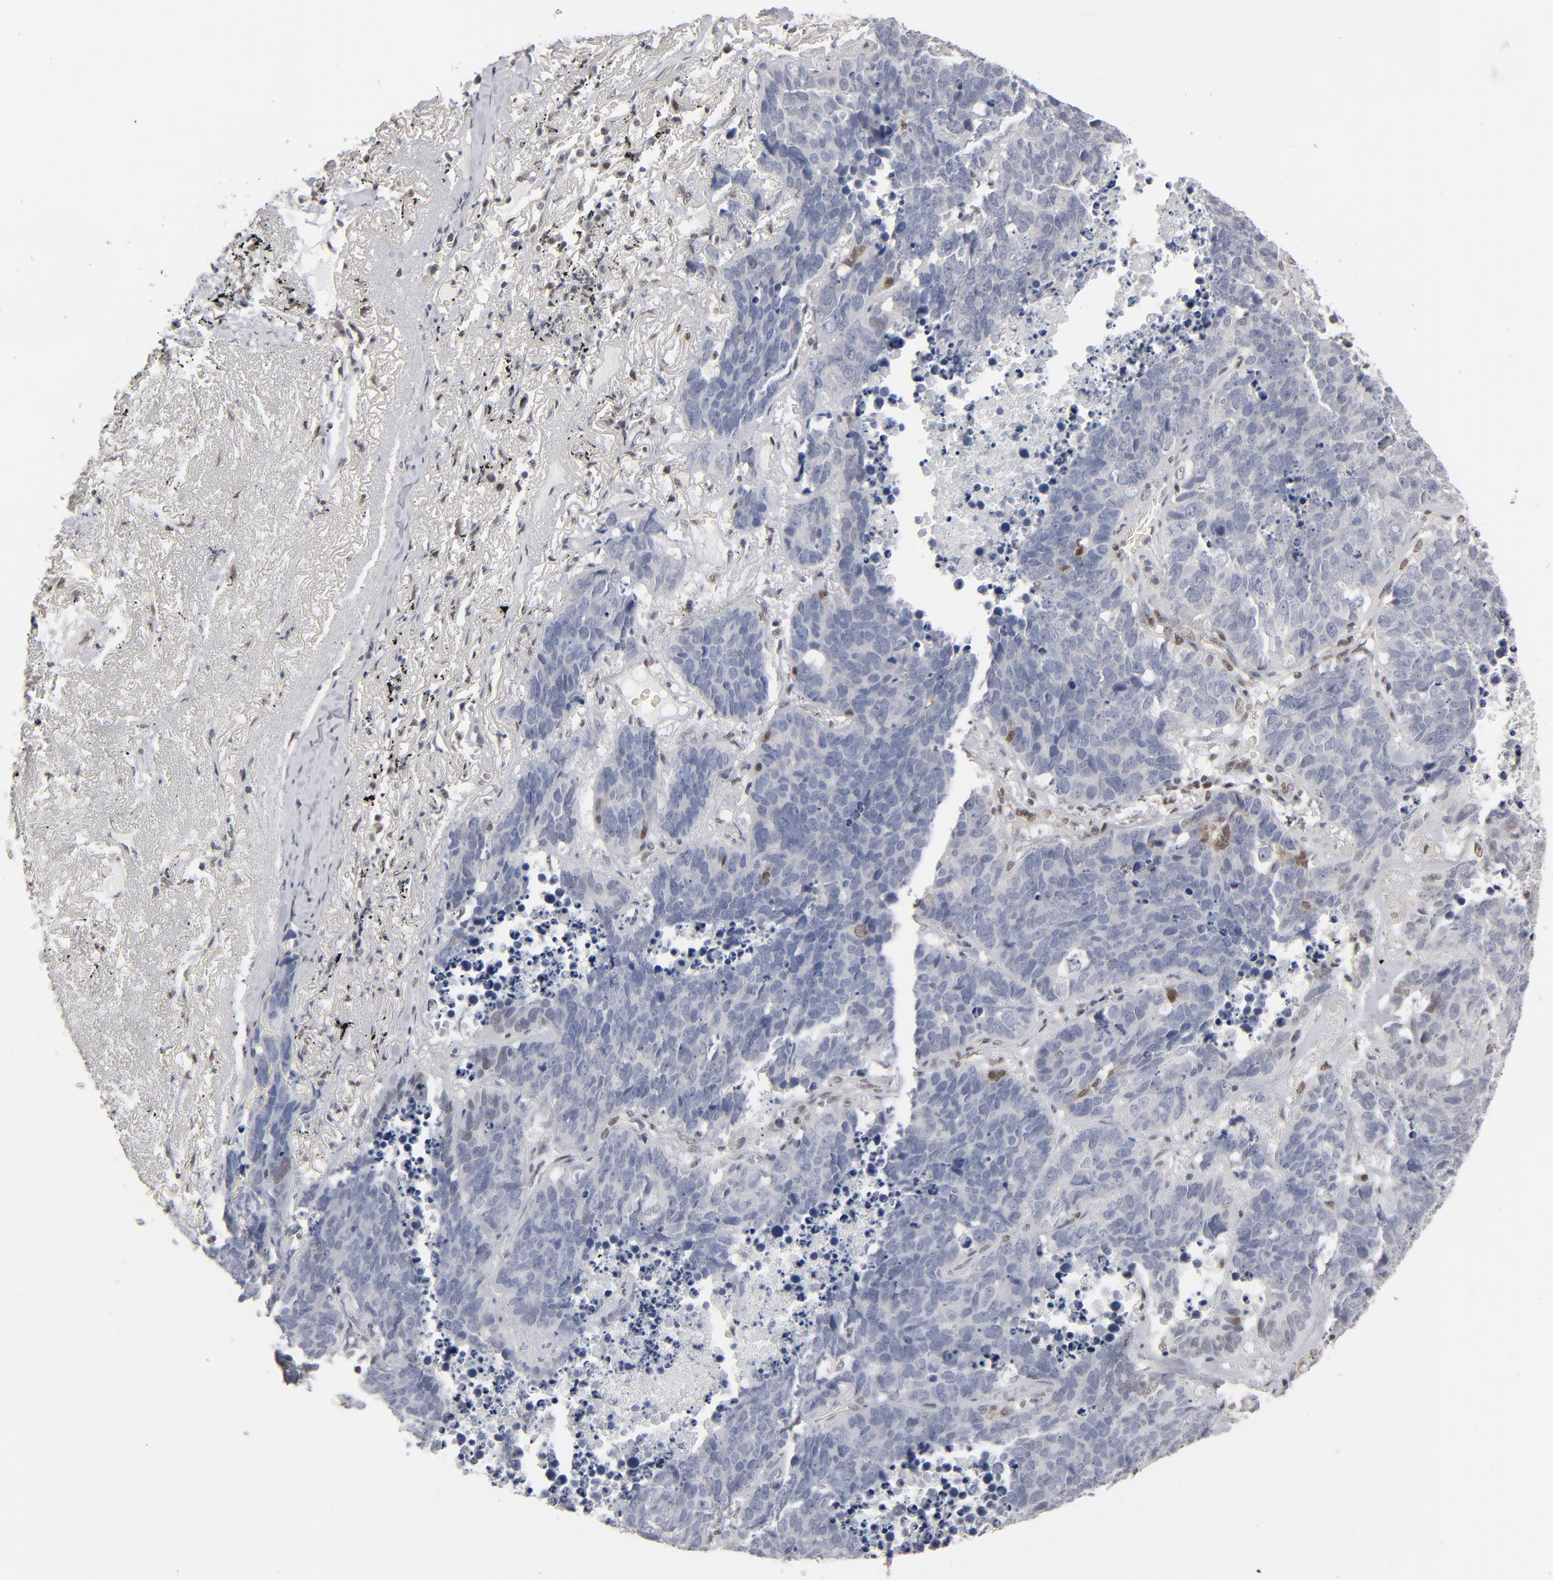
{"staining": {"intensity": "negative", "quantity": "none", "location": "none"}, "tissue": "lung cancer", "cell_type": "Tumor cells", "image_type": "cancer", "snomed": [{"axis": "morphology", "description": "Carcinoid, malignant, NOS"}, {"axis": "topography", "description": "Lung"}], "caption": "A micrograph of human lung cancer (malignant carcinoid) is negative for staining in tumor cells.", "gene": "IRF9", "patient": {"sex": "male", "age": 60}}